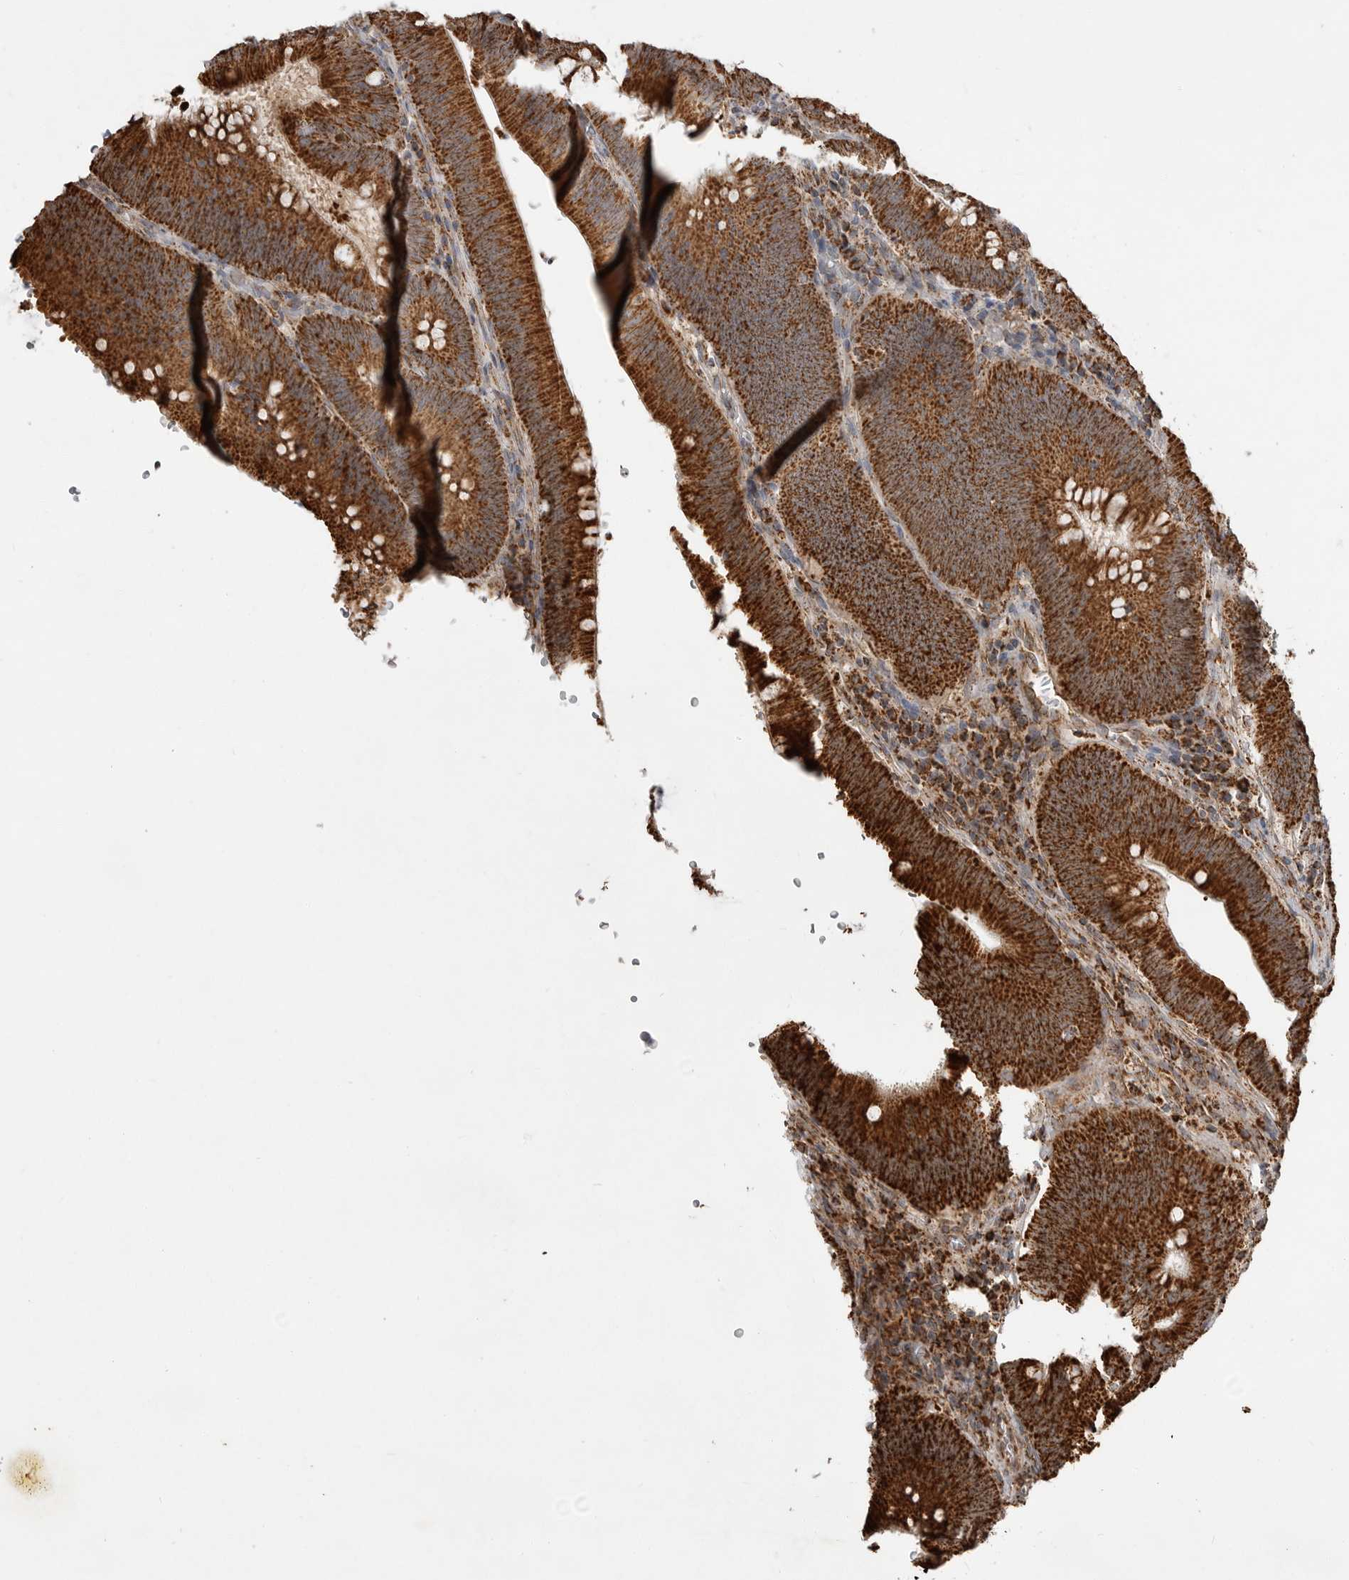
{"staining": {"intensity": "strong", "quantity": ">75%", "location": "cytoplasmic/membranous"}, "tissue": "colorectal cancer", "cell_type": "Tumor cells", "image_type": "cancer", "snomed": [{"axis": "morphology", "description": "Normal tissue, NOS"}, {"axis": "topography", "description": "Colon"}], "caption": "Colorectal cancer tissue reveals strong cytoplasmic/membranous positivity in approximately >75% of tumor cells", "gene": "GCNT2", "patient": {"sex": "female", "age": 82}}